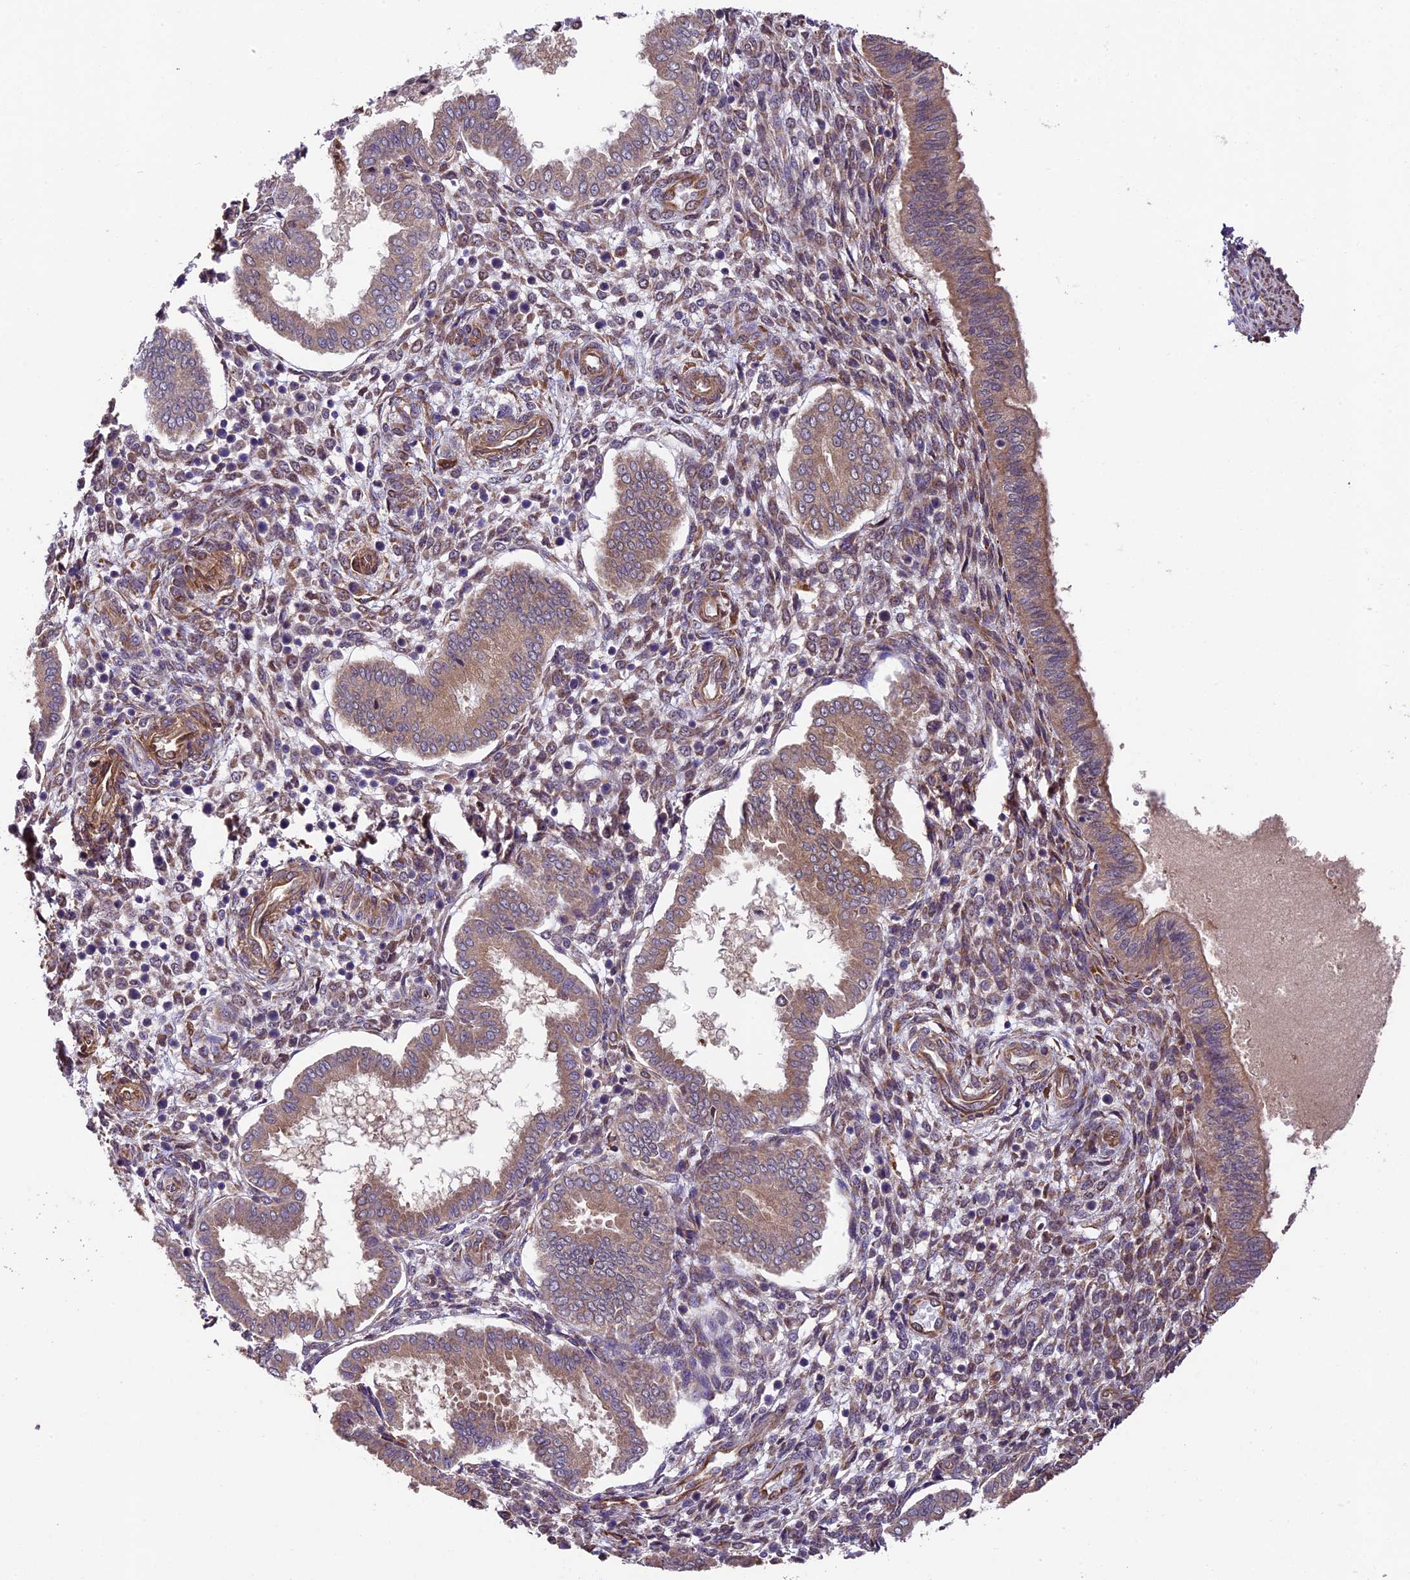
{"staining": {"intensity": "weak", "quantity": "<25%", "location": "cytoplasmic/membranous"}, "tissue": "endometrium", "cell_type": "Cells in endometrial stroma", "image_type": "normal", "snomed": [{"axis": "morphology", "description": "Normal tissue, NOS"}, {"axis": "topography", "description": "Endometrium"}], "caption": "Immunohistochemistry of normal human endometrium shows no expression in cells in endometrial stroma.", "gene": "LSM7", "patient": {"sex": "female", "age": 24}}